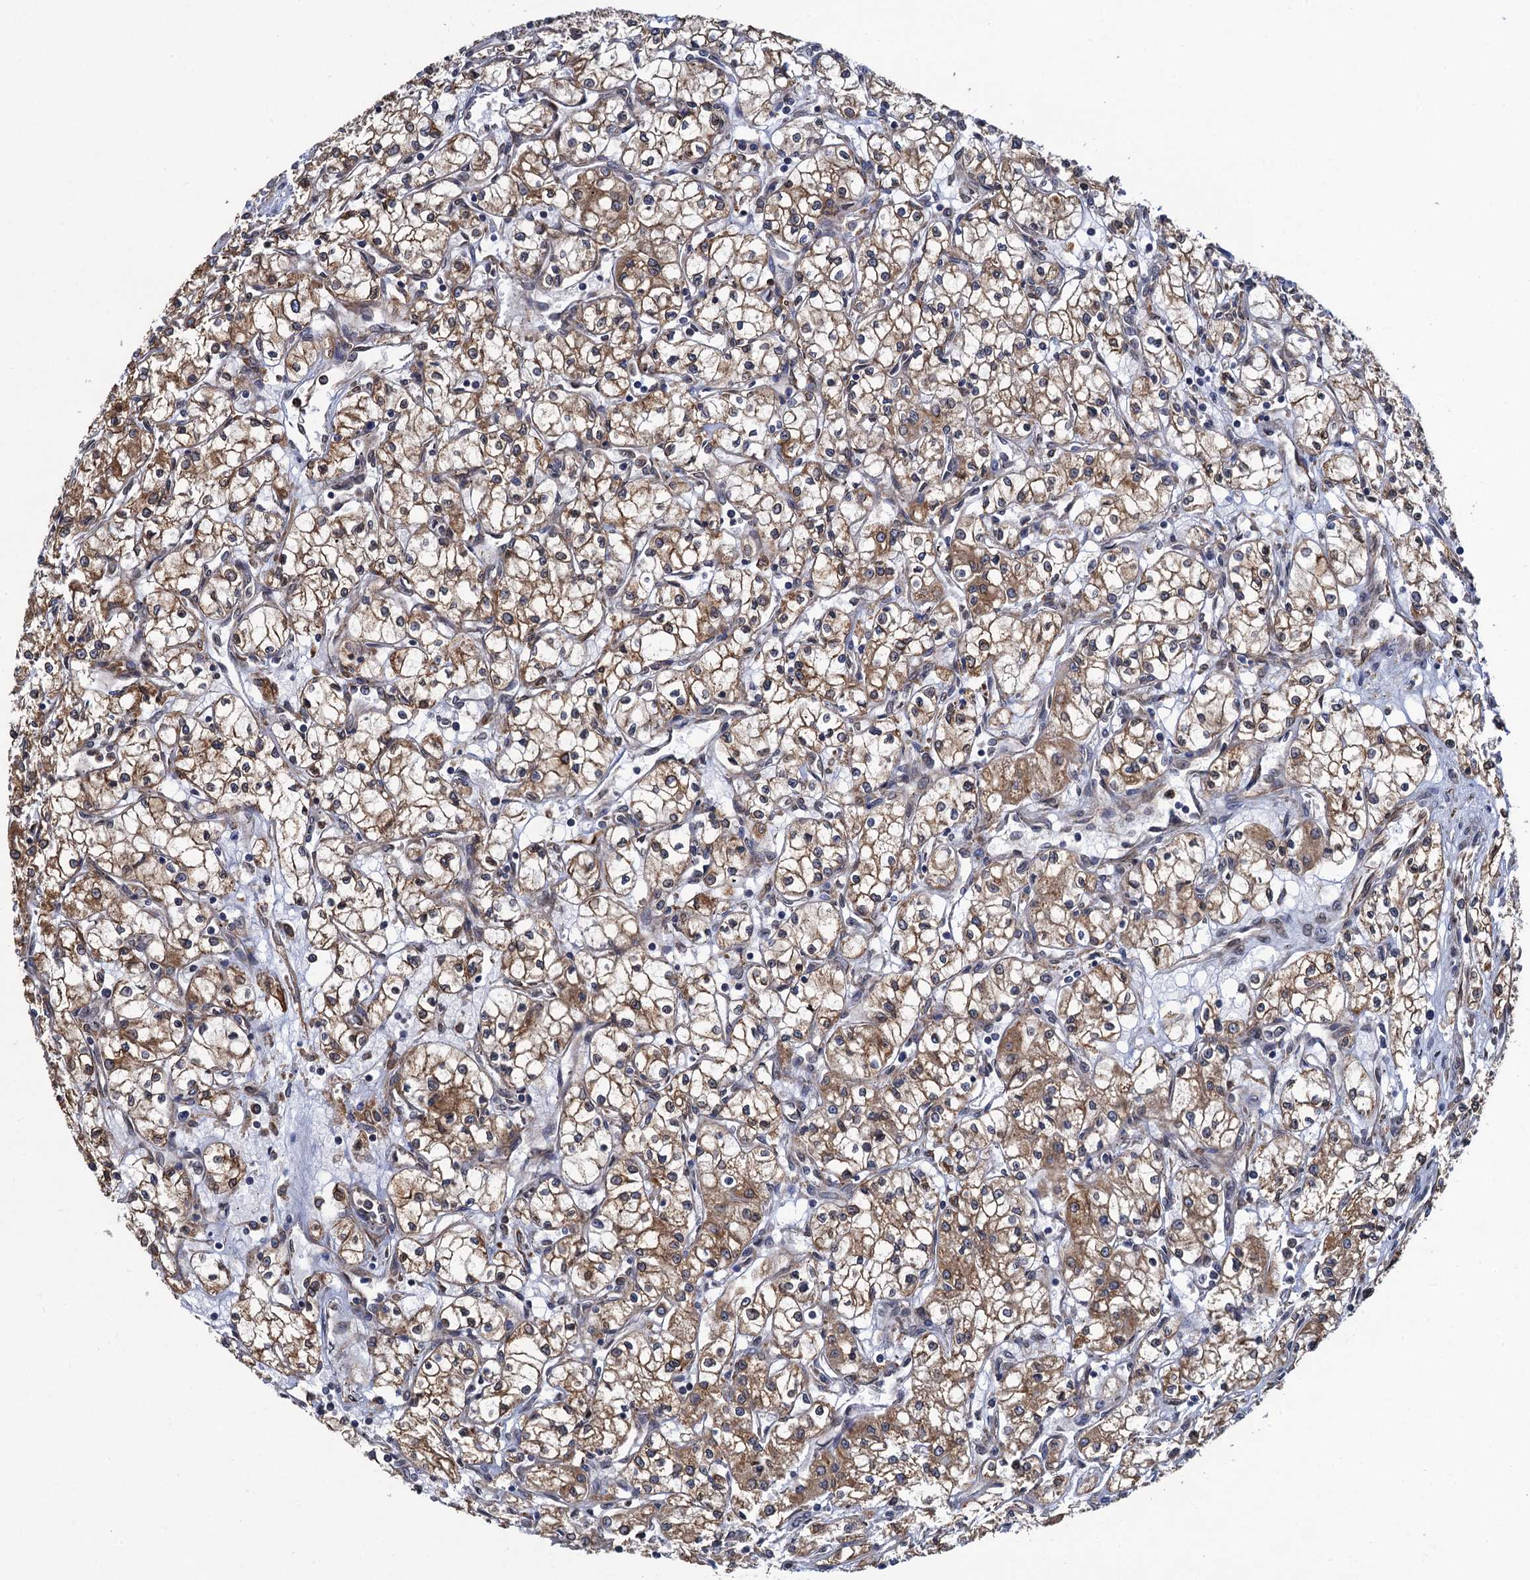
{"staining": {"intensity": "moderate", "quantity": "25%-75%", "location": "cytoplasmic/membranous"}, "tissue": "renal cancer", "cell_type": "Tumor cells", "image_type": "cancer", "snomed": [{"axis": "morphology", "description": "Adenocarcinoma, NOS"}, {"axis": "topography", "description": "Kidney"}], "caption": "Immunohistochemistry (DAB) staining of adenocarcinoma (renal) shows moderate cytoplasmic/membranous protein staining in about 25%-75% of tumor cells.", "gene": "ARMC5", "patient": {"sex": "male", "age": 59}}